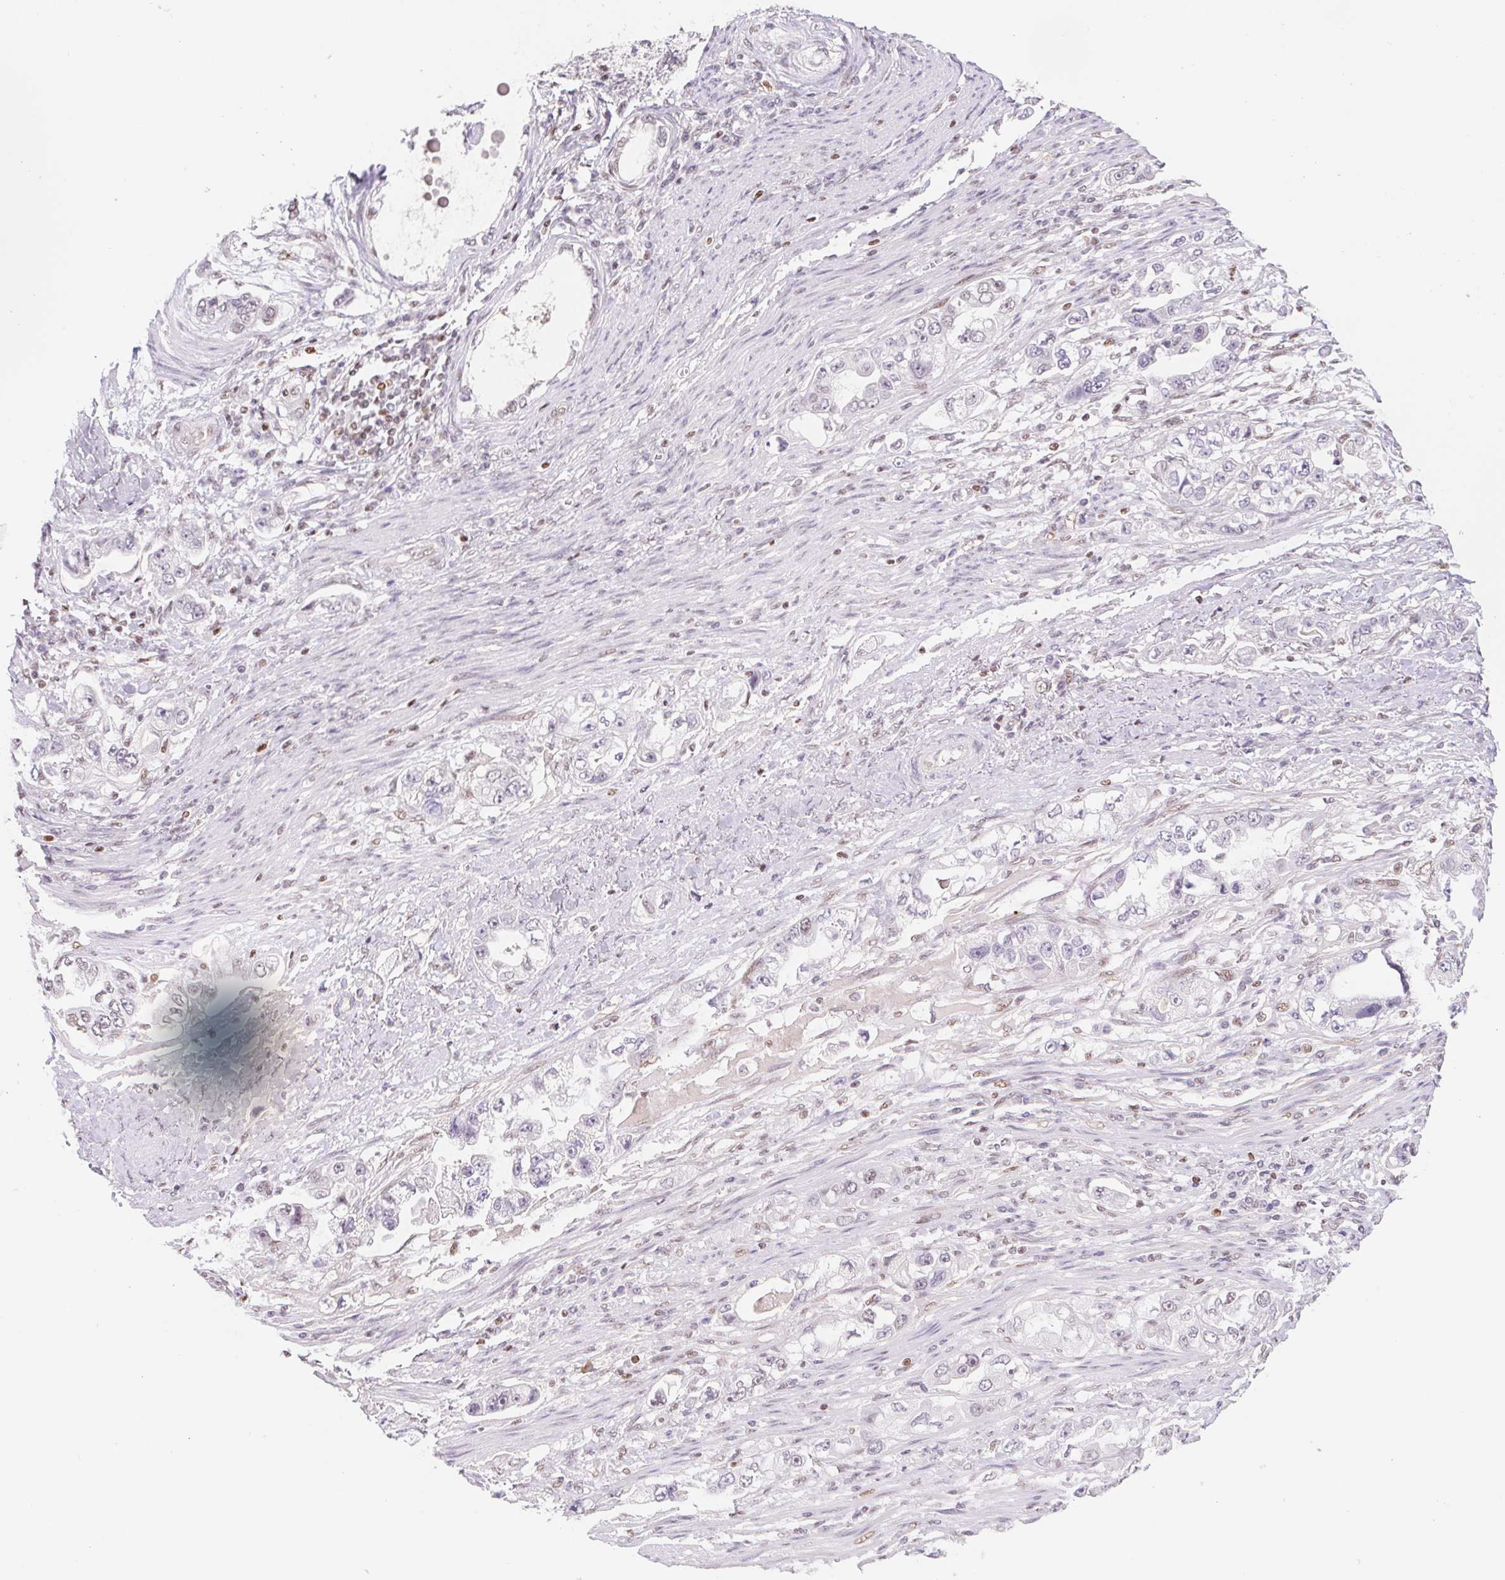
{"staining": {"intensity": "moderate", "quantity": "<25%", "location": "nuclear"}, "tissue": "stomach cancer", "cell_type": "Tumor cells", "image_type": "cancer", "snomed": [{"axis": "morphology", "description": "Adenocarcinoma, NOS"}, {"axis": "topography", "description": "Stomach, lower"}], "caption": "Adenocarcinoma (stomach) stained with a brown dye exhibits moderate nuclear positive expression in about <25% of tumor cells.", "gene": "TRERF1", "patient": {"sex": "female", "age": 93}}